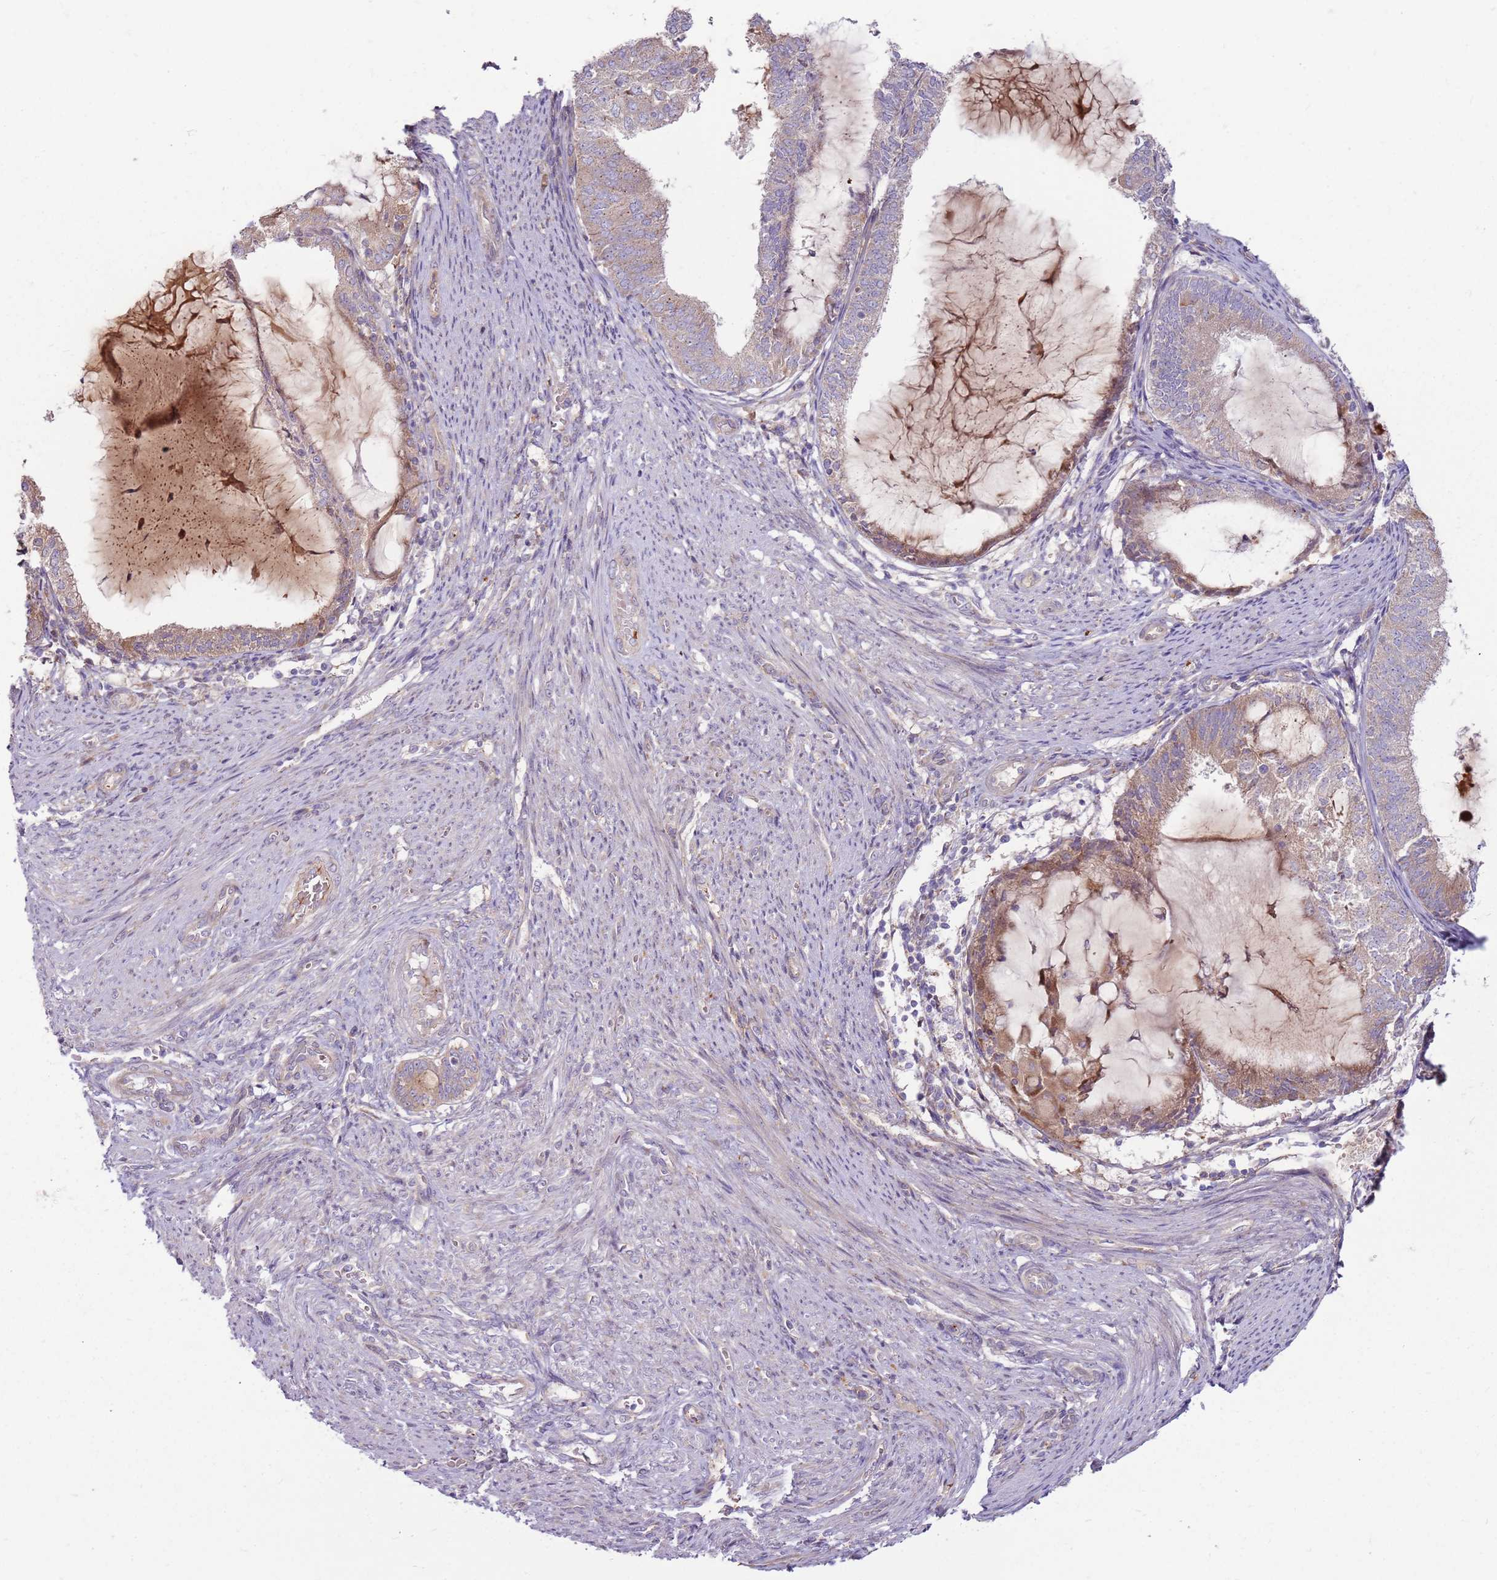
{"staining": {"intensity": "weak", "quantity": ">75%", "location": "cytoplasmic/membranous"}, "tissue": "endometrial cancer", "cell_type": "Tumor cells", "image_type": "cancer", "snomed": [{"axis": "morphology", "description": "Adenocarcinoma, NOS"}, {"axis": "topography", "description": "Endometrium"}], "caption": "Tumor cells exhibit low levels of weak cytoplasmic/membranous staining in approximately >75% of cells in human adenocarcinoma (endometrial).", "gene": "EMC1", "patient": {"sex": "female", "age": 81}}